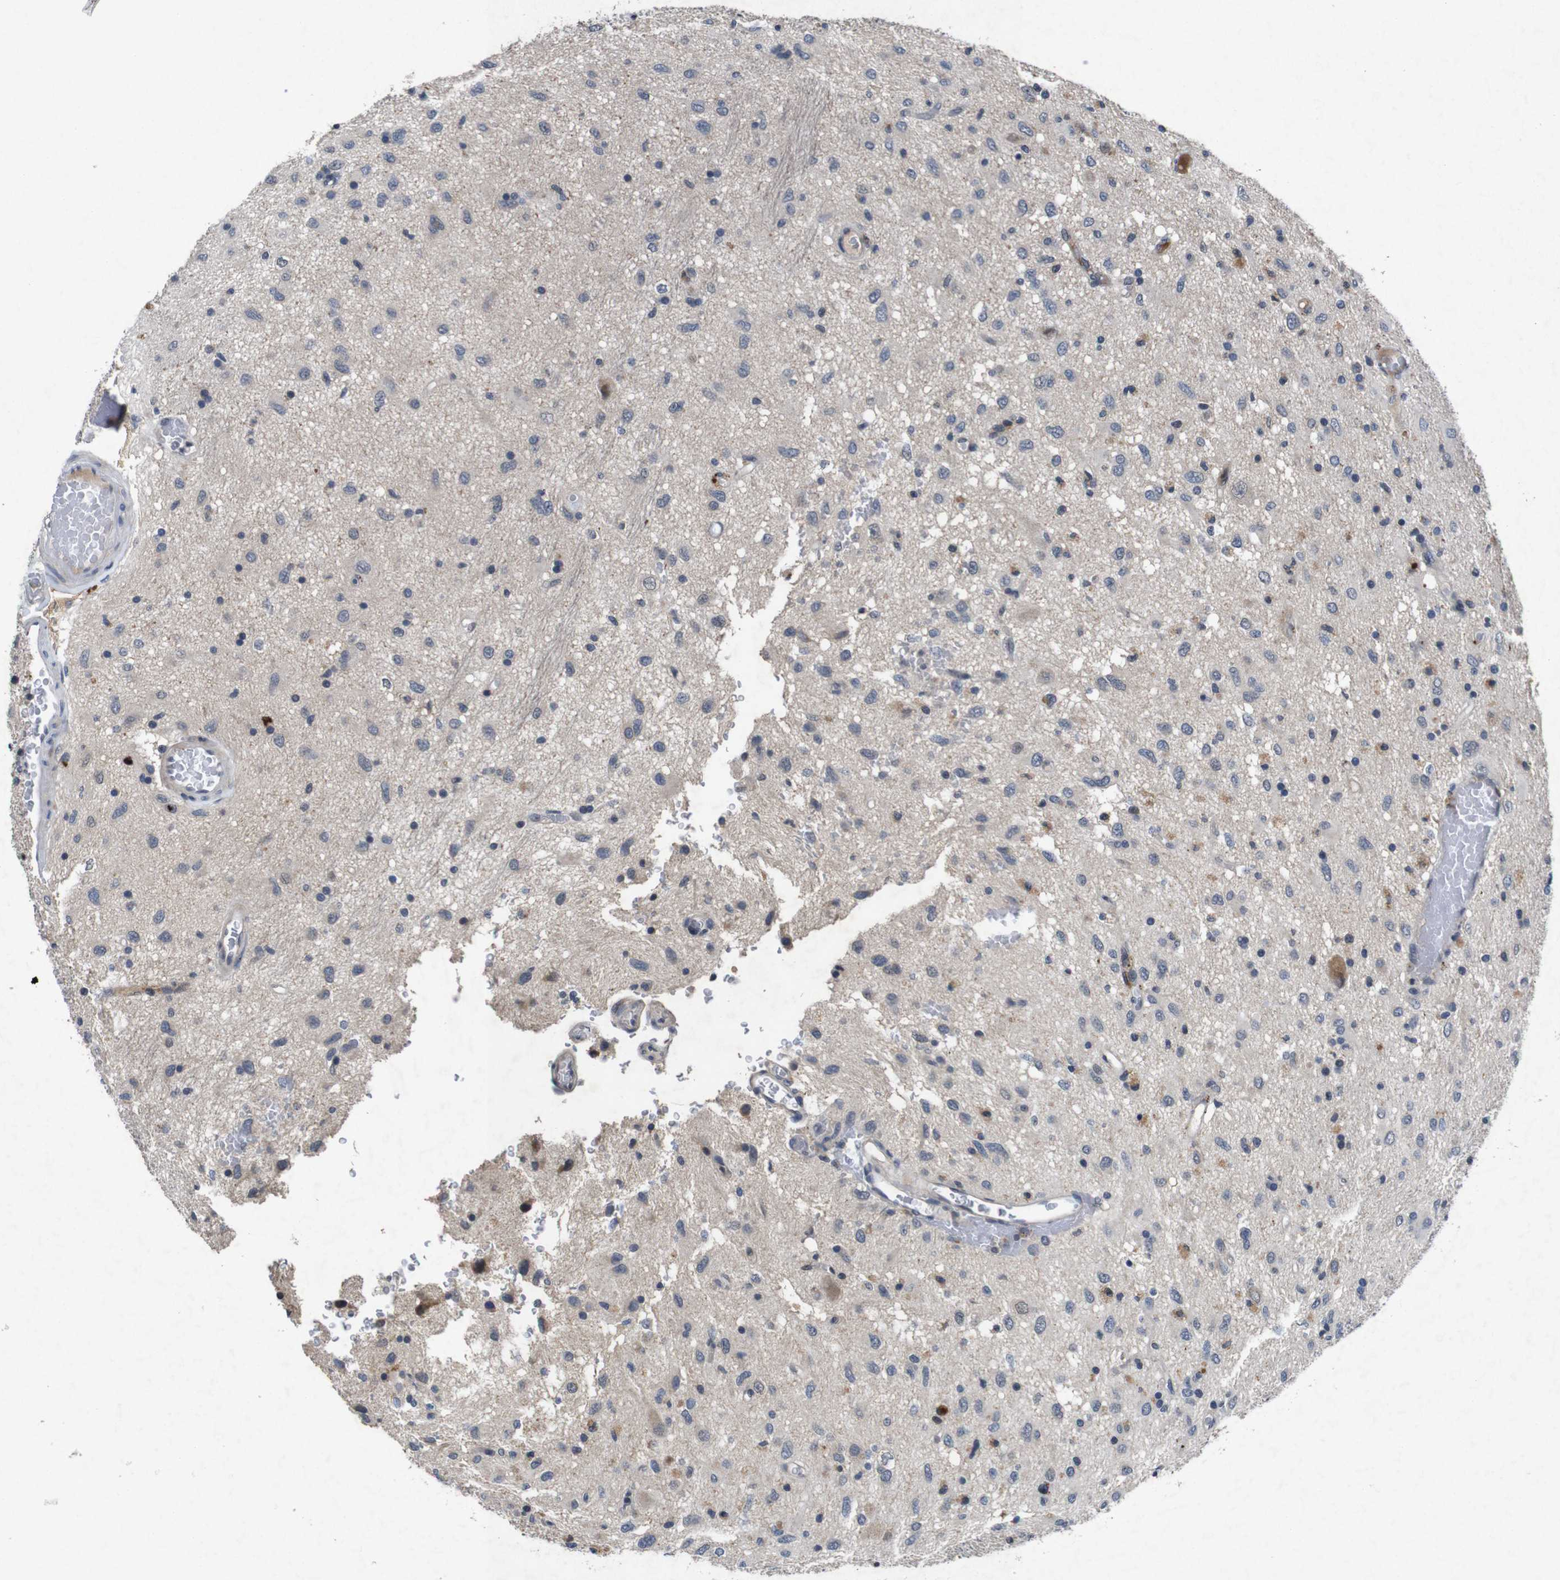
{"staining": {"intensity": "negative", "quantity": "none", "location": "none"}, "tissue": "glioma", "cell_type": "Tumor cells", "image_type": "cancer", "snomed": [{"axis": "morphology", "description": "Glioma, malignant, Low grade"}, {"axis": "topography", "description": "Brain"}], "caption": "A photomicrograph of malignant glioma (low-grade) stained for a protein shows no brown staining in tumor cells.", "gene": "AKT3", "patient": {"sex": "male", "age": 77}}